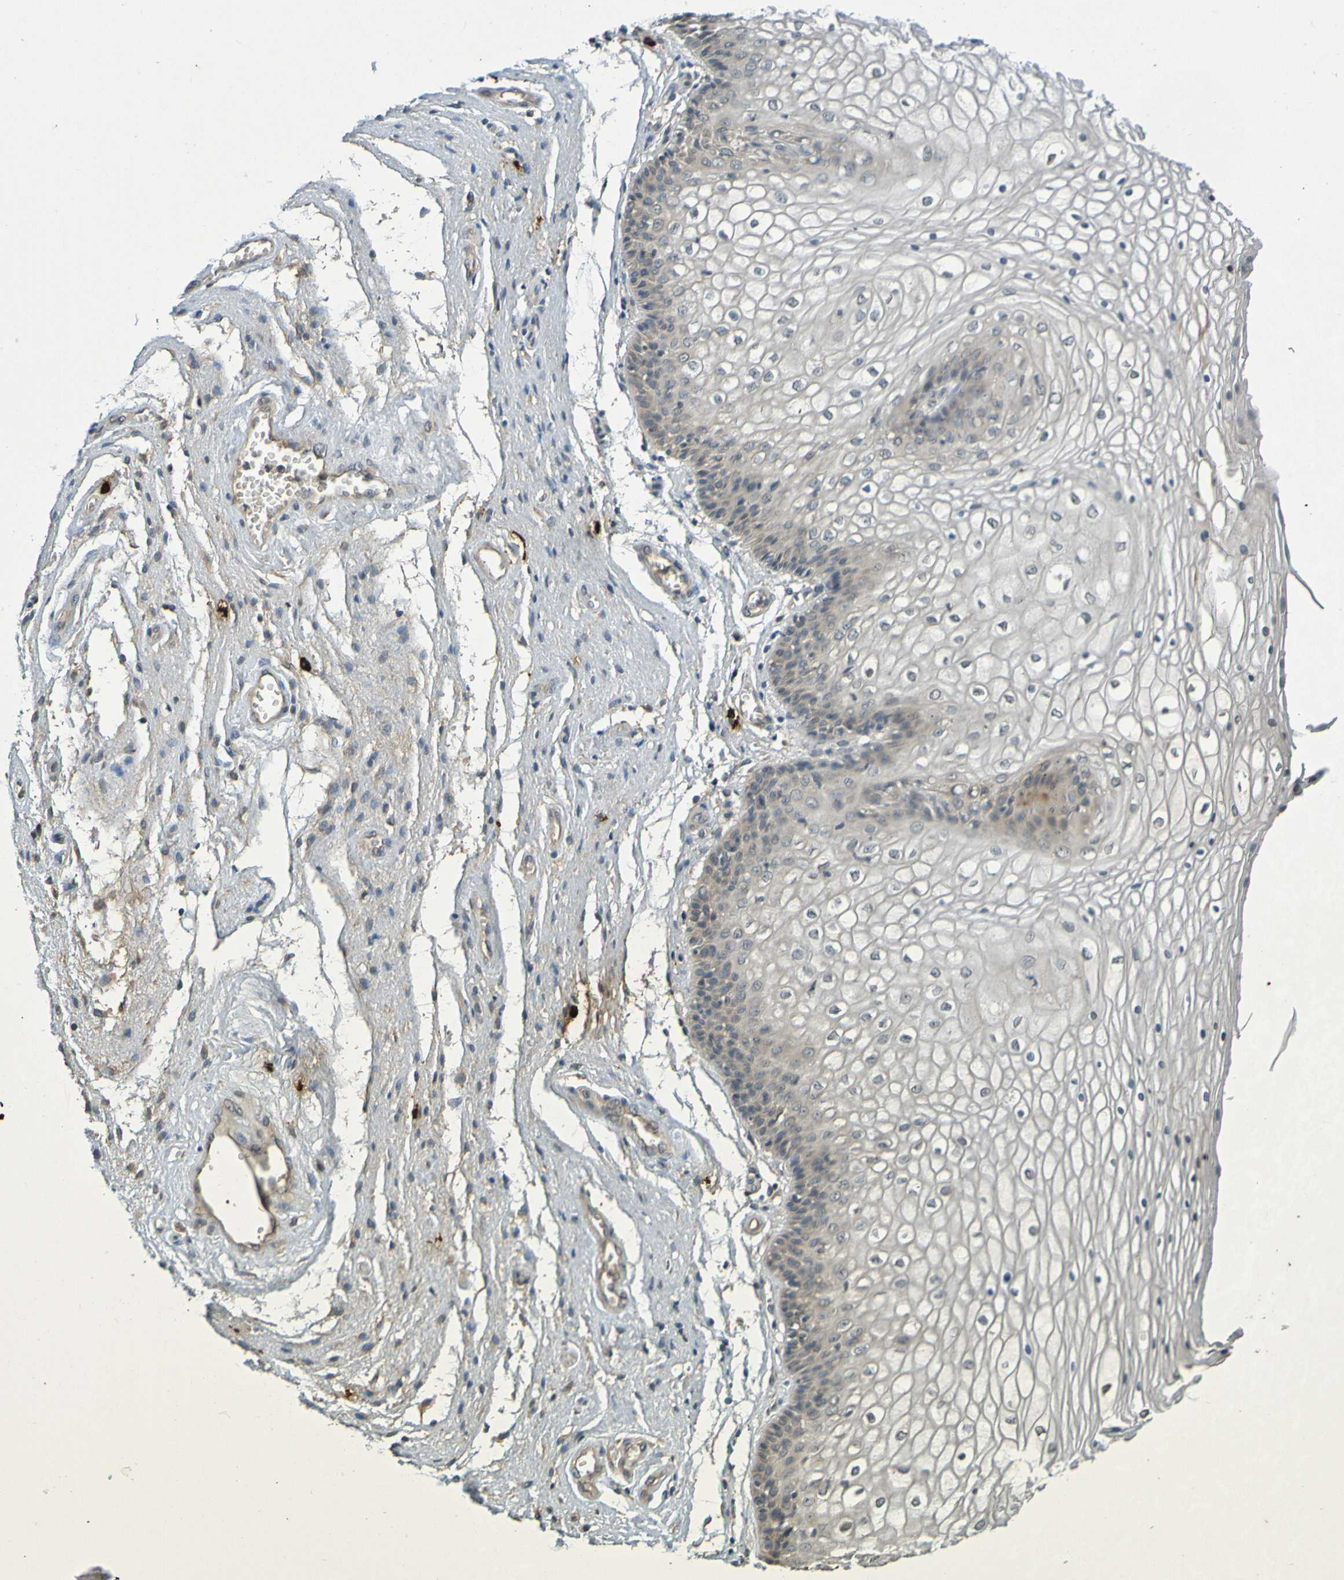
{"staining": {"intensity": "weak", "quantity": "<25%", "location": "cytoplasmic/membranous"}, "tissue": "vagina", "cell_type": "Squamous epithelial cells", "image_type": "normal", "snomed": [{"axis": "morphology", "description": "Normal tissue, NOS"}, {"axis": "topography", "description": "Vagina"}], "caption": "An IHC image of benign vagina is shown. There is no staining in squamous epithelial cells of vagina.", "gene": "C3AR1", "patient": {"sex": "female", "age": 34}}